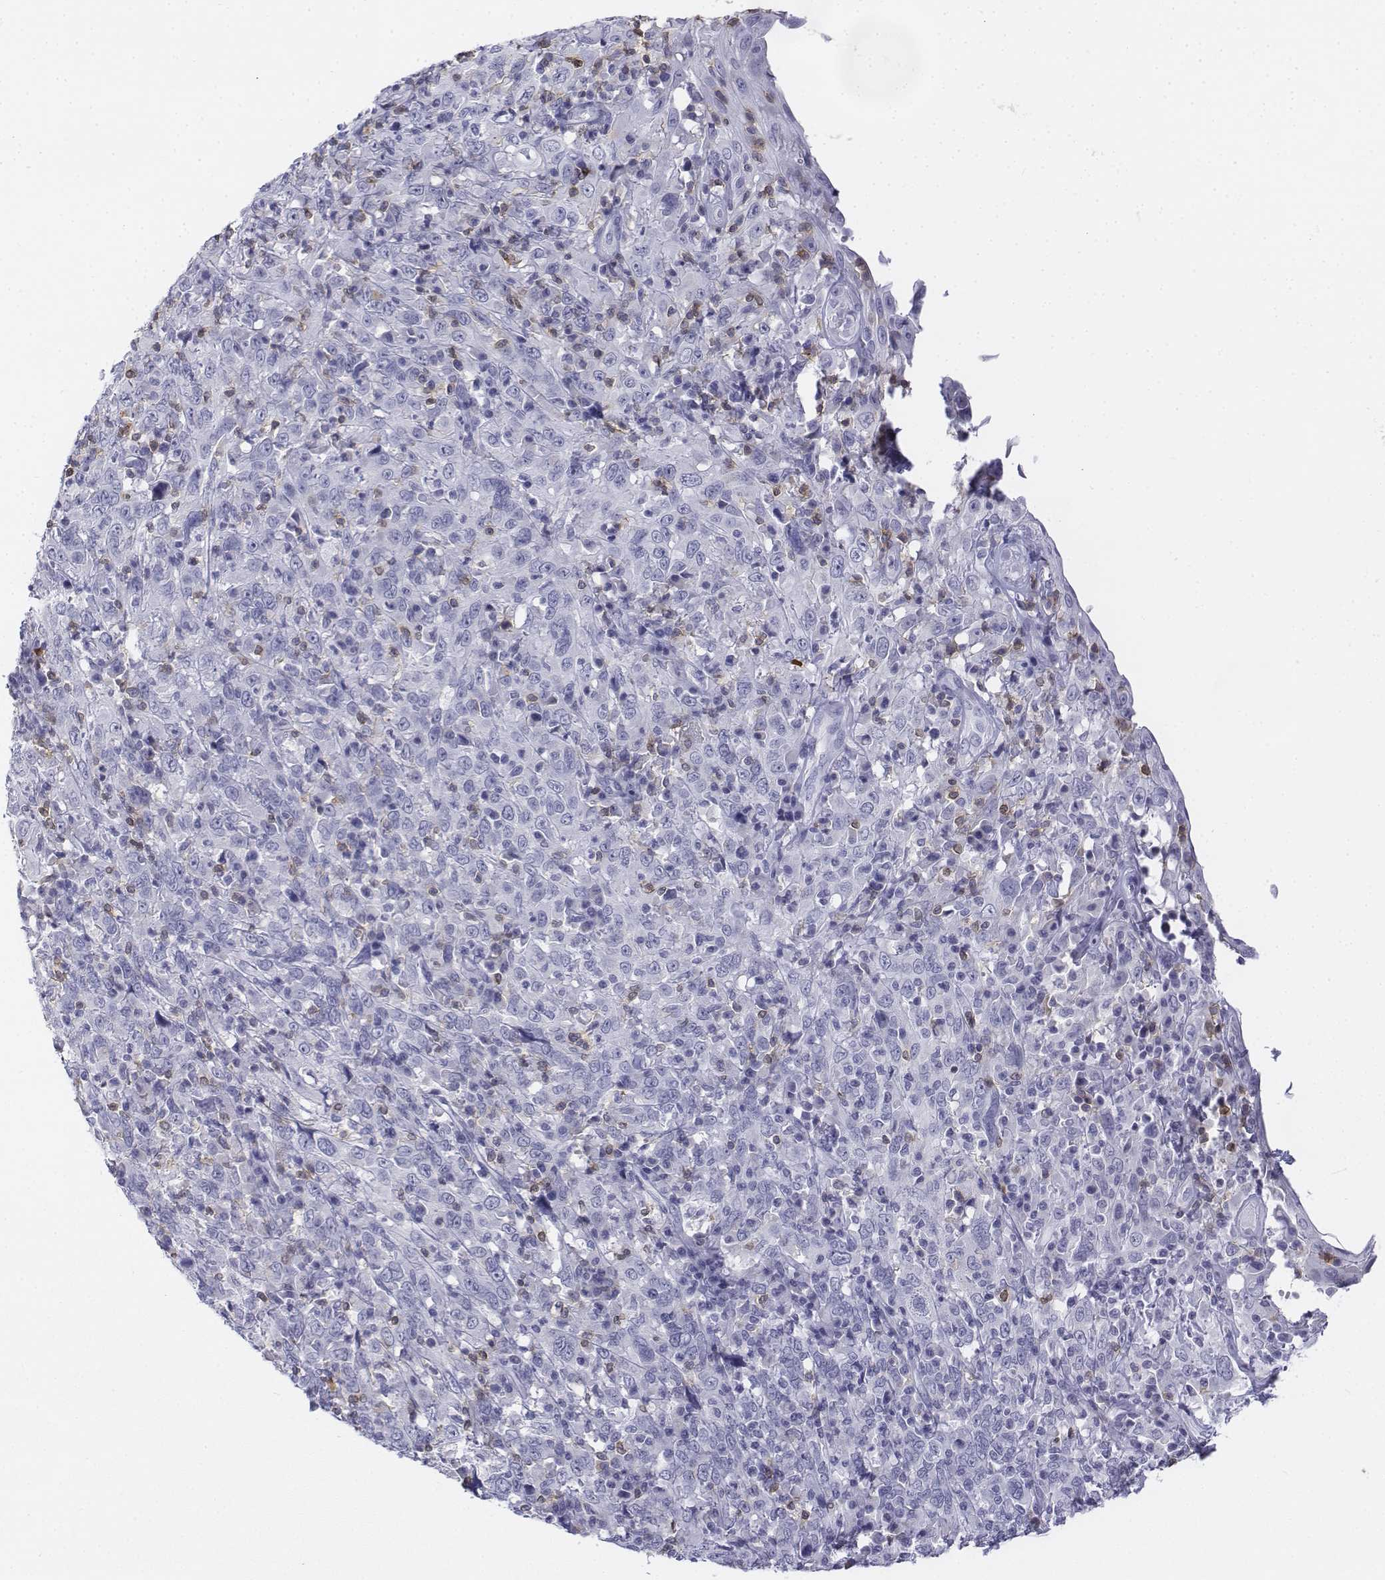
{"staining": {"intensity": "negative", "quantity": "none", "location": "none"}, "tissue": "cervical cancer", "cell_type": "Tumor cells", "image_type": "cancer", "snomed": [{"axis": "morphology", "description": "Squamous cell carcinoma, NOS"}, {"axis": "topography", "description": "Cervix"}], "caption": "IHC image of human cervical cancer stained for a protein (brown), which reveals no positivity in tumor cells. (Stains: DAB (3,3'-diaminobenzidine) IHC with hematoxylin counter stain, Microscopy: brightfield microscopy at high magnification).", "gene": "CD3E", "patient": {"sex": "female", "age": 46}}